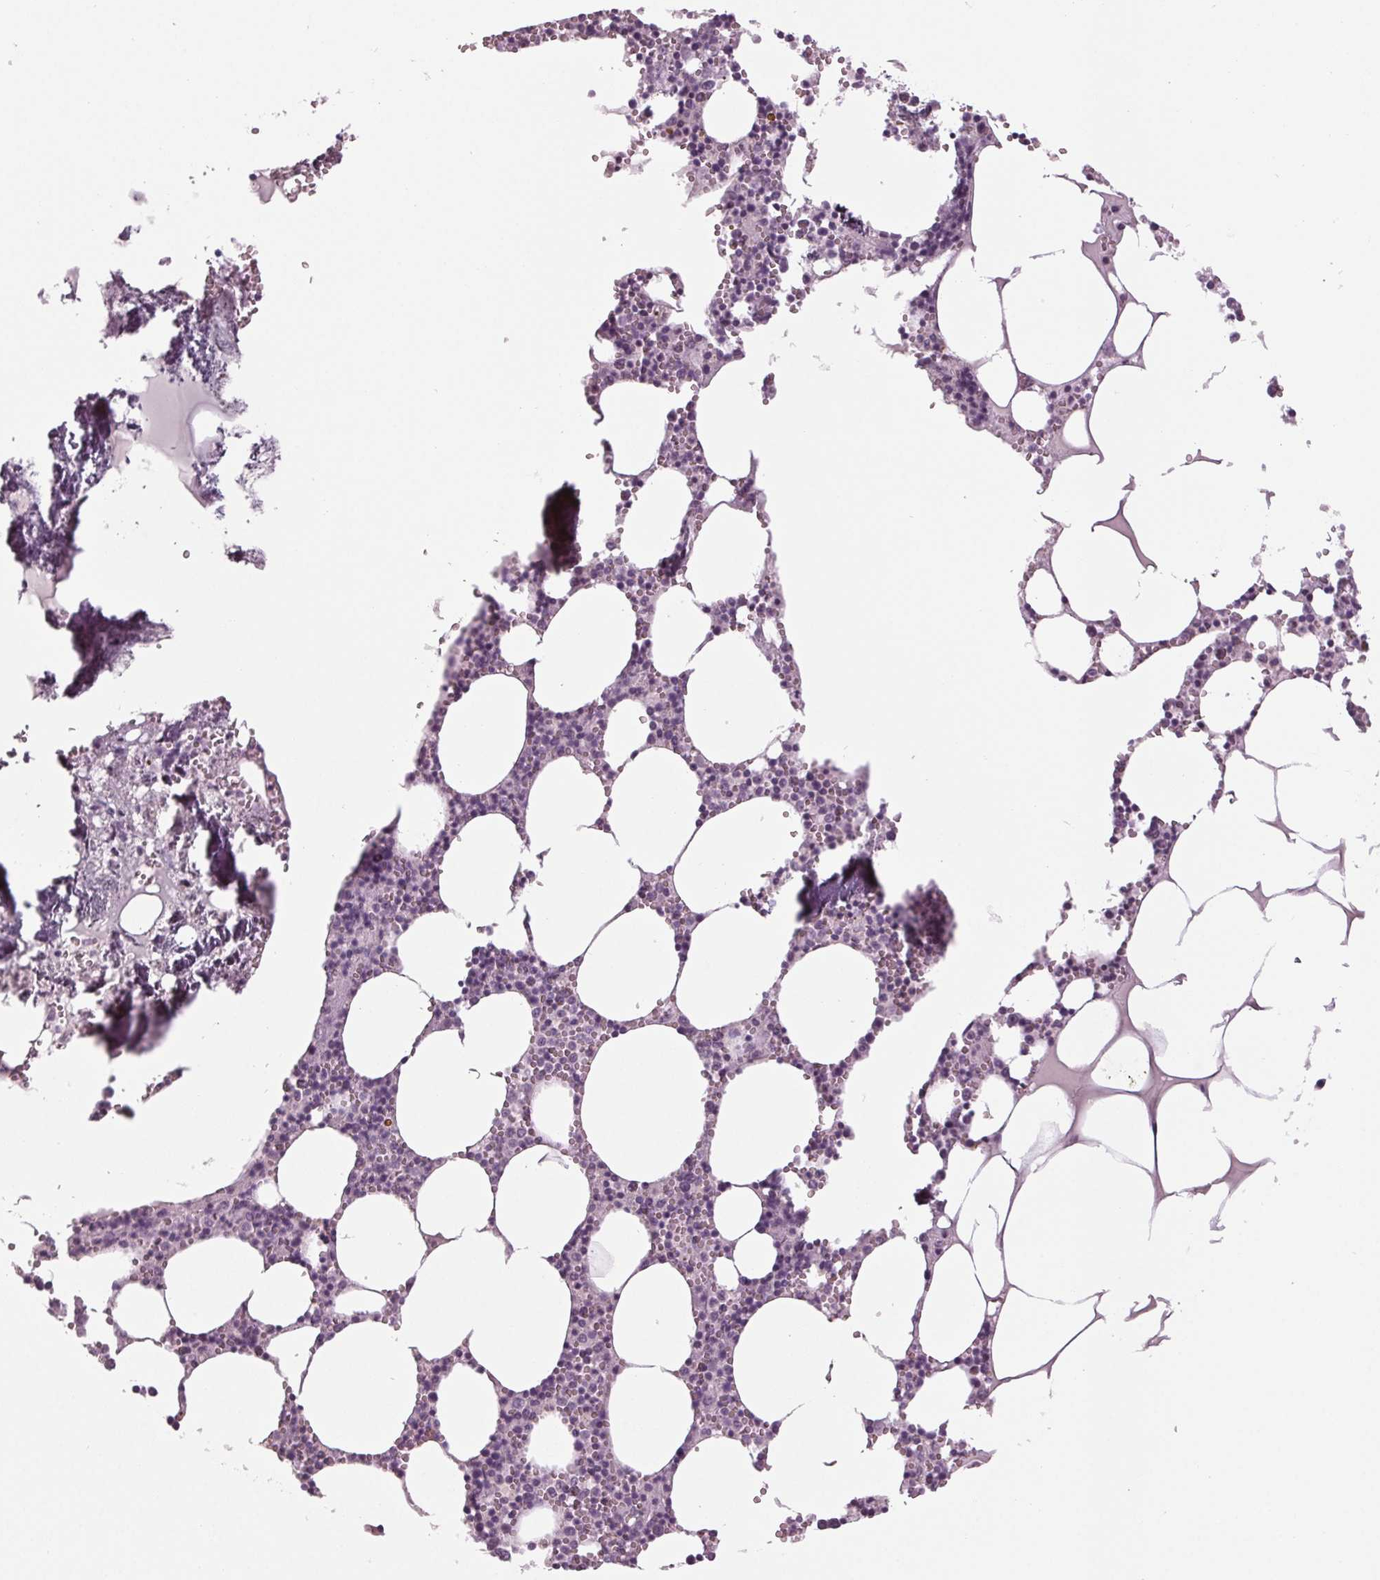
{"staining": {"intensity": "negative", "quantity": "none", "location": "none"}, "tissue": "bone marrow", "cell_type": "Hematopoietic cells", "image_type": "normal", "snomed": [{"axis": "morphology", "description": "Normal tissue, NOS"}, {"axis": "topography", "description": "Bone marrow"}], "caption": "An IHC image of benign bone marrow is shown. There is no staining in hematopoietic cells of bone marrow. (Immunohistochemistry, brightfield microscopy, high magnification).", "gene": "TNNC2", "patient": {"sex": "male", "age": 54}}